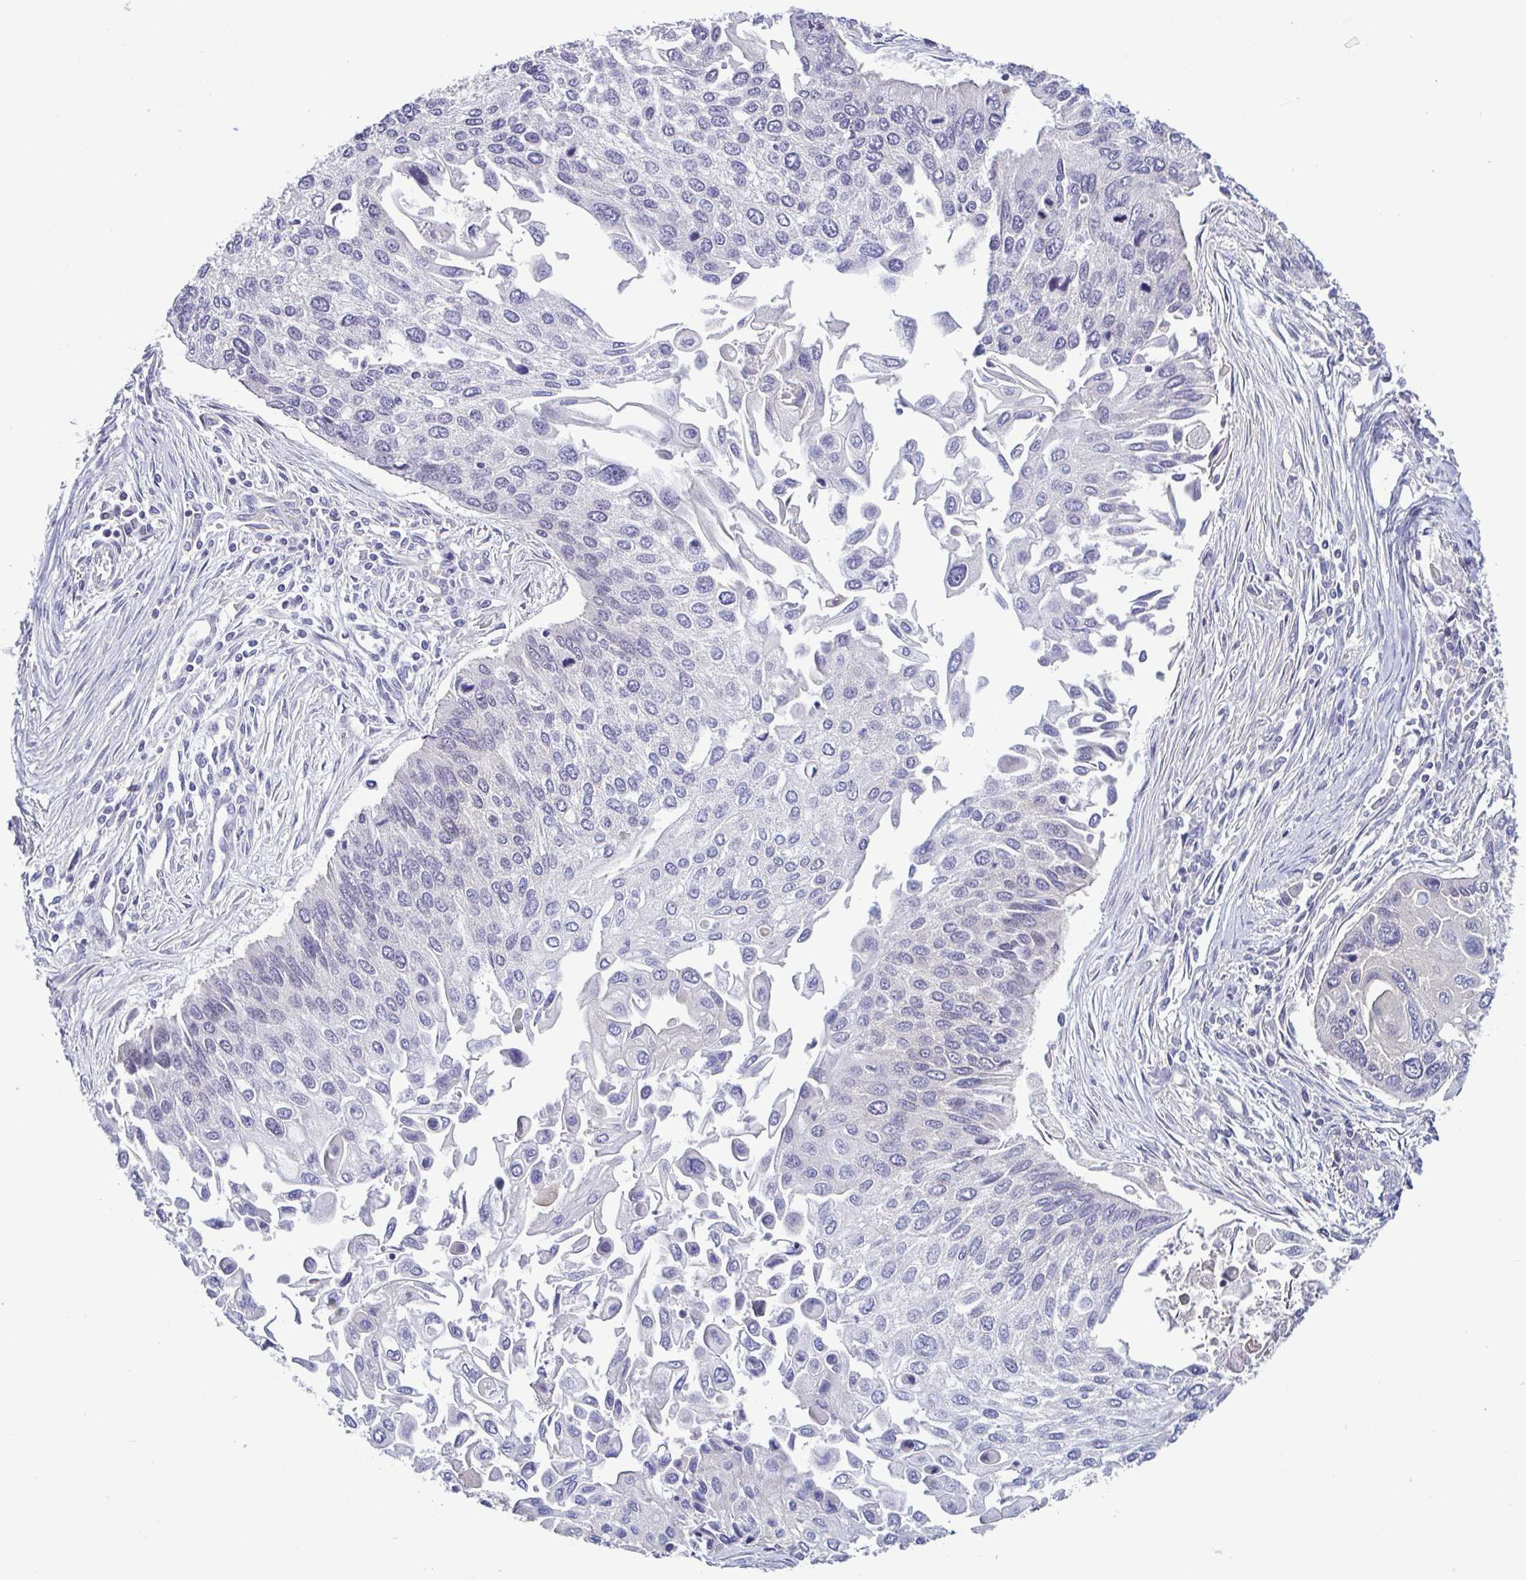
{"staining": {"intensity": "negative", "quantity": "none", "location": "none"}, "tissue": "lung cancer", "cell_type": "Tumor cells", "image_type": "cancer", "snomed": [{"axis": "morphology", "description": "Squamous cell carcinoma, NOS"}, {"axis": "morphology", "description": "Squamous cell carcinoma, metastatic, NOS"}, {"axis": "topography", "description": "Lung"}], "caption": "DAB (3,3'-diaminobenzidine) immunohistochemical staining of human squamous cell carcinoma (lung) reveals no significant expression in tumor cells. (DAB (3,3'-diaminobenzidine) immunohistochemistry (IHC) with hematoxylin counter stain).", "gene": "UBE2Q1", "patient": {"sex": "male", "age": 63}}